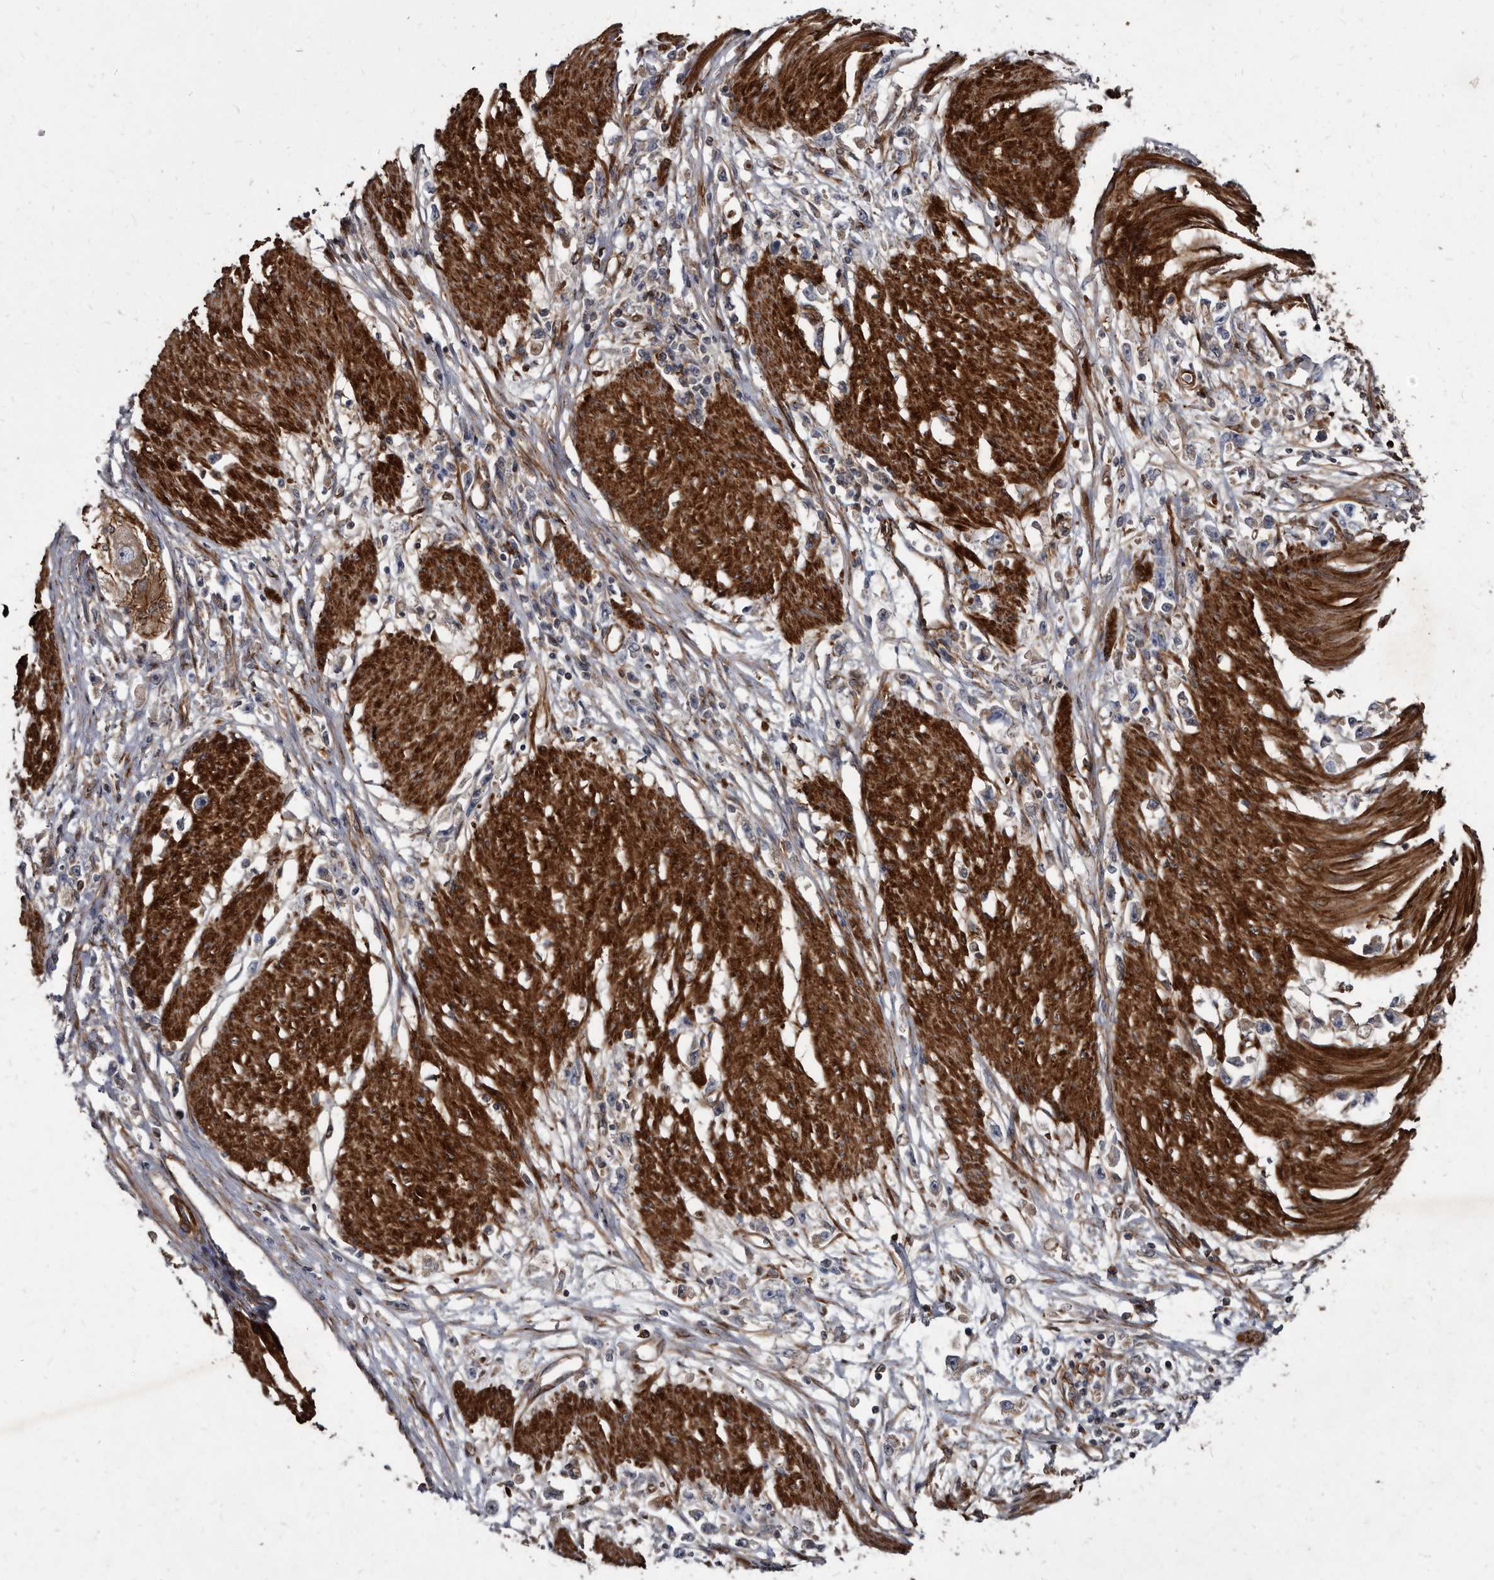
{"staining": {"intensity": "weak", "quantity": "25%-75%", "location": "cytoplasmic/membranous"}, "tissue": "stomach cancer", "cell_type": "Tumor cells", "image_type": "cancer", "snomed": [{"axis": "morphology", "description": "Adenocarcinoma, NOS"}, {"axis": "topography", "description": "Stomach"}], "caption": "Immunohistochemical staining of human stomach adenocarcinoma exhibits low levels of weak cytoplasmic/membranous expression in approximately 25%-75% of tumor cells. (Brightfield microscopy of DAB IHC at high magnification).", "gene": "KCTD20", "patient": {"sex": "female", "age": 59}}